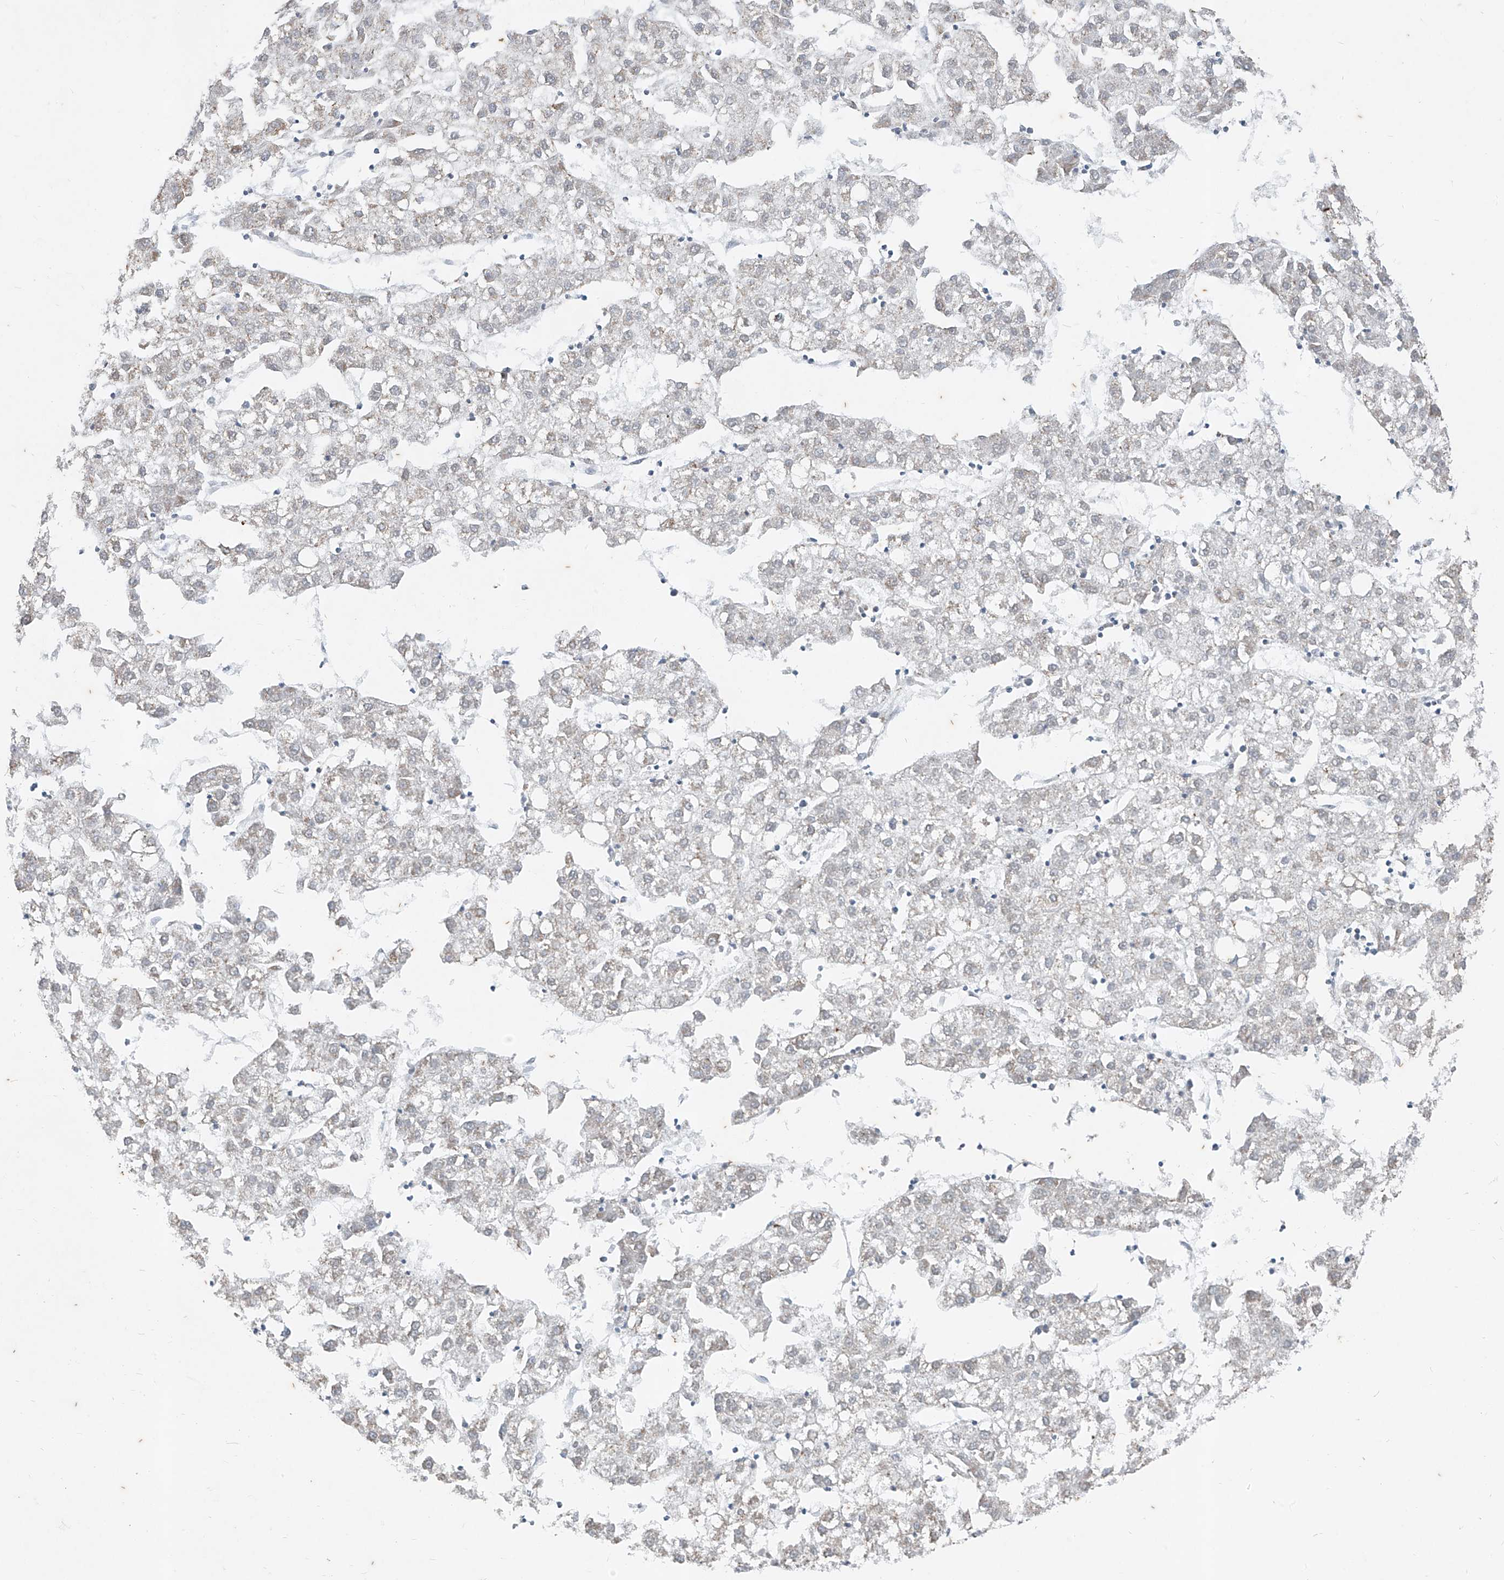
{"staining": {"intensity": "negative", "quantity": "none", "location": "none"}, "tissue": "liver cancer", "cell_type": "Tumor cells", "image_type": "cancer", "snomed": [{"axis": "morphology", "description": "Carcinoma, Hepatocellular, NOS"}, {"axis": "topography", "description": "Liver"}], "caption": "This photomicrograph is of hepatocellular carcinoma (liver) stained with immunohistochemistry to label a protein in brown with the nuclei are counter-stained blue. There is no positivity in tumor cells.", "gene": "TFEC", "patient": {"sex": "male", "age": 72}}